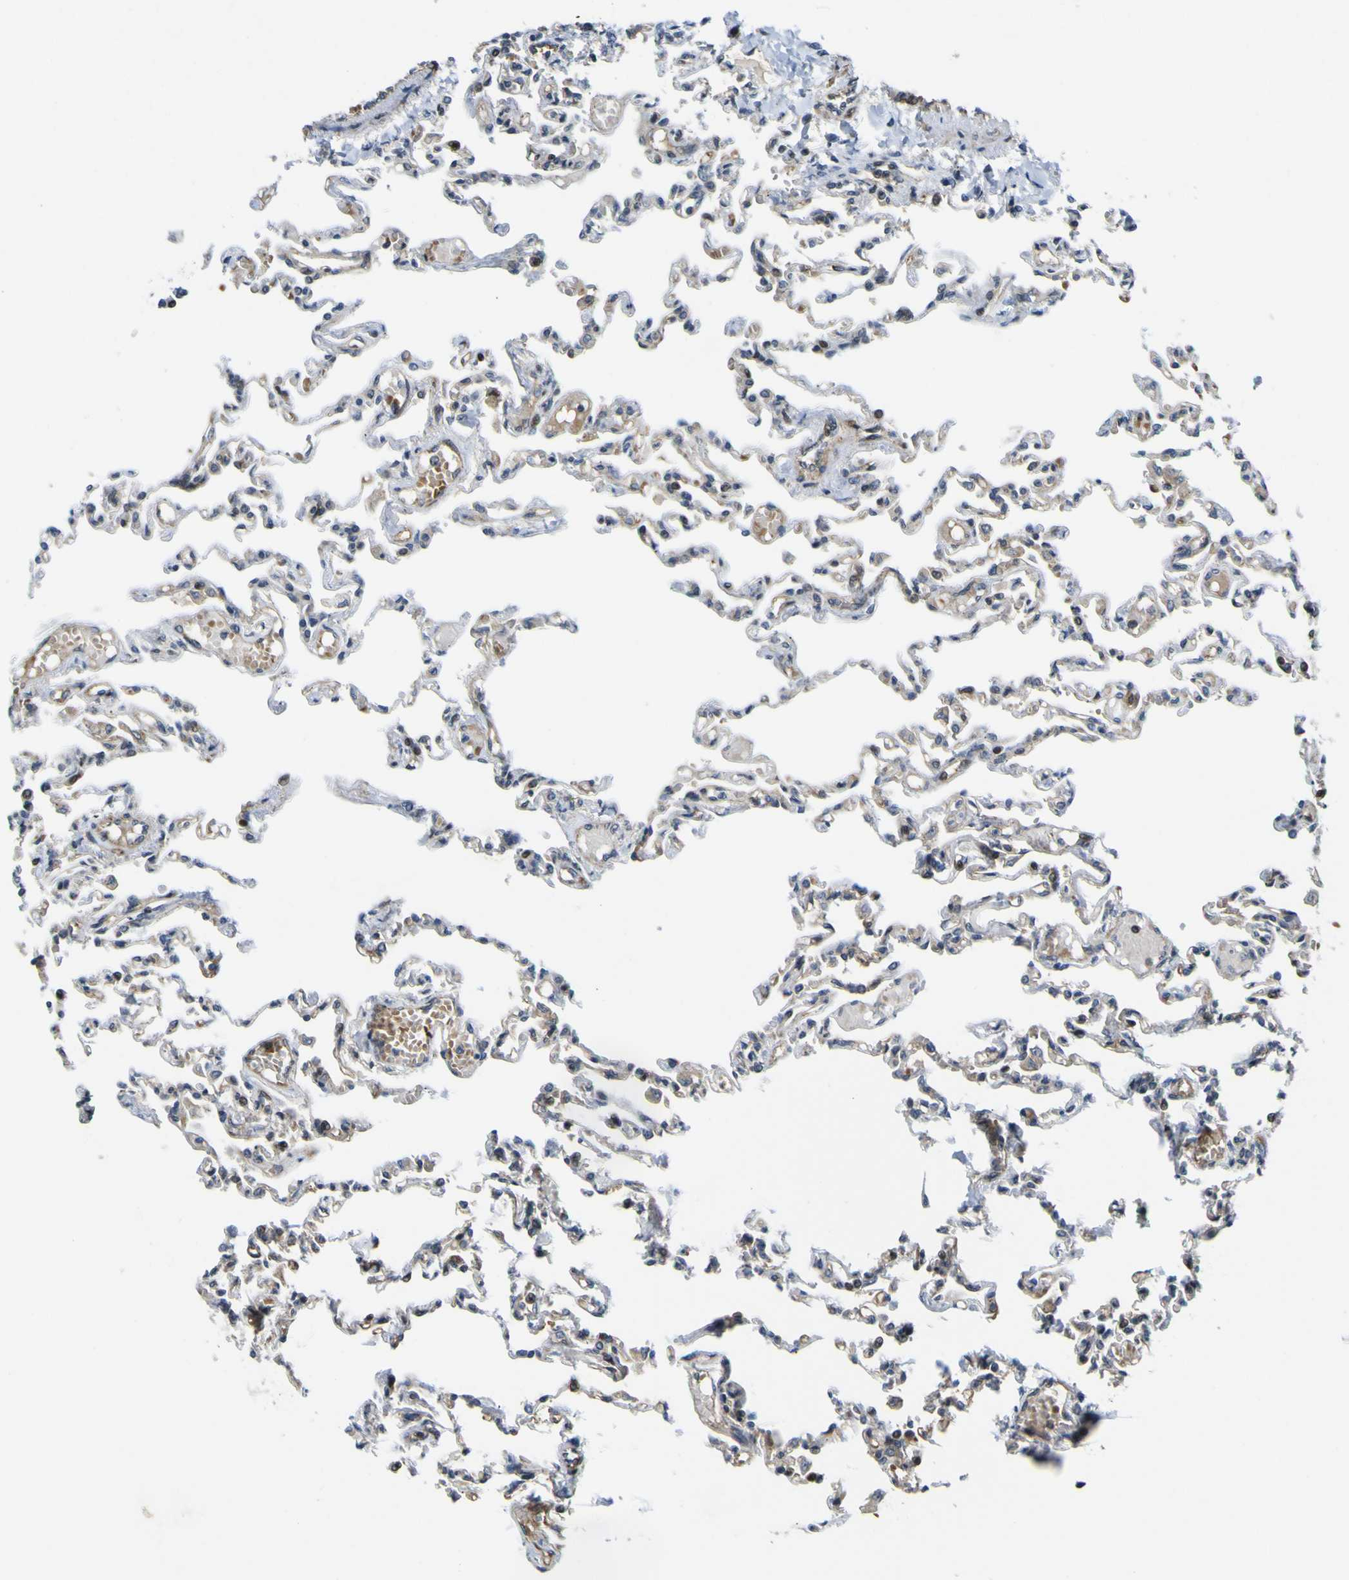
{"staining": {"intensity": "moderate", "quantity": ">75%", "location": "cytoplasmic/membranous"}, "tissue": "lung", "cell_type": "Alveolar cells", "image_type": "normal", "snomed": [{"axis": "morphology", "description": "Normal tissue, NOS"}, {"axis": "topography", "description": "Lung"}], "caption": "Moderate cytoplasmic/membranous staining is appreciated in approximately >75% of alveolar cells in benign lung.", "gene": "KDM7A", "patient": {"sex": "male", "age": 21}}